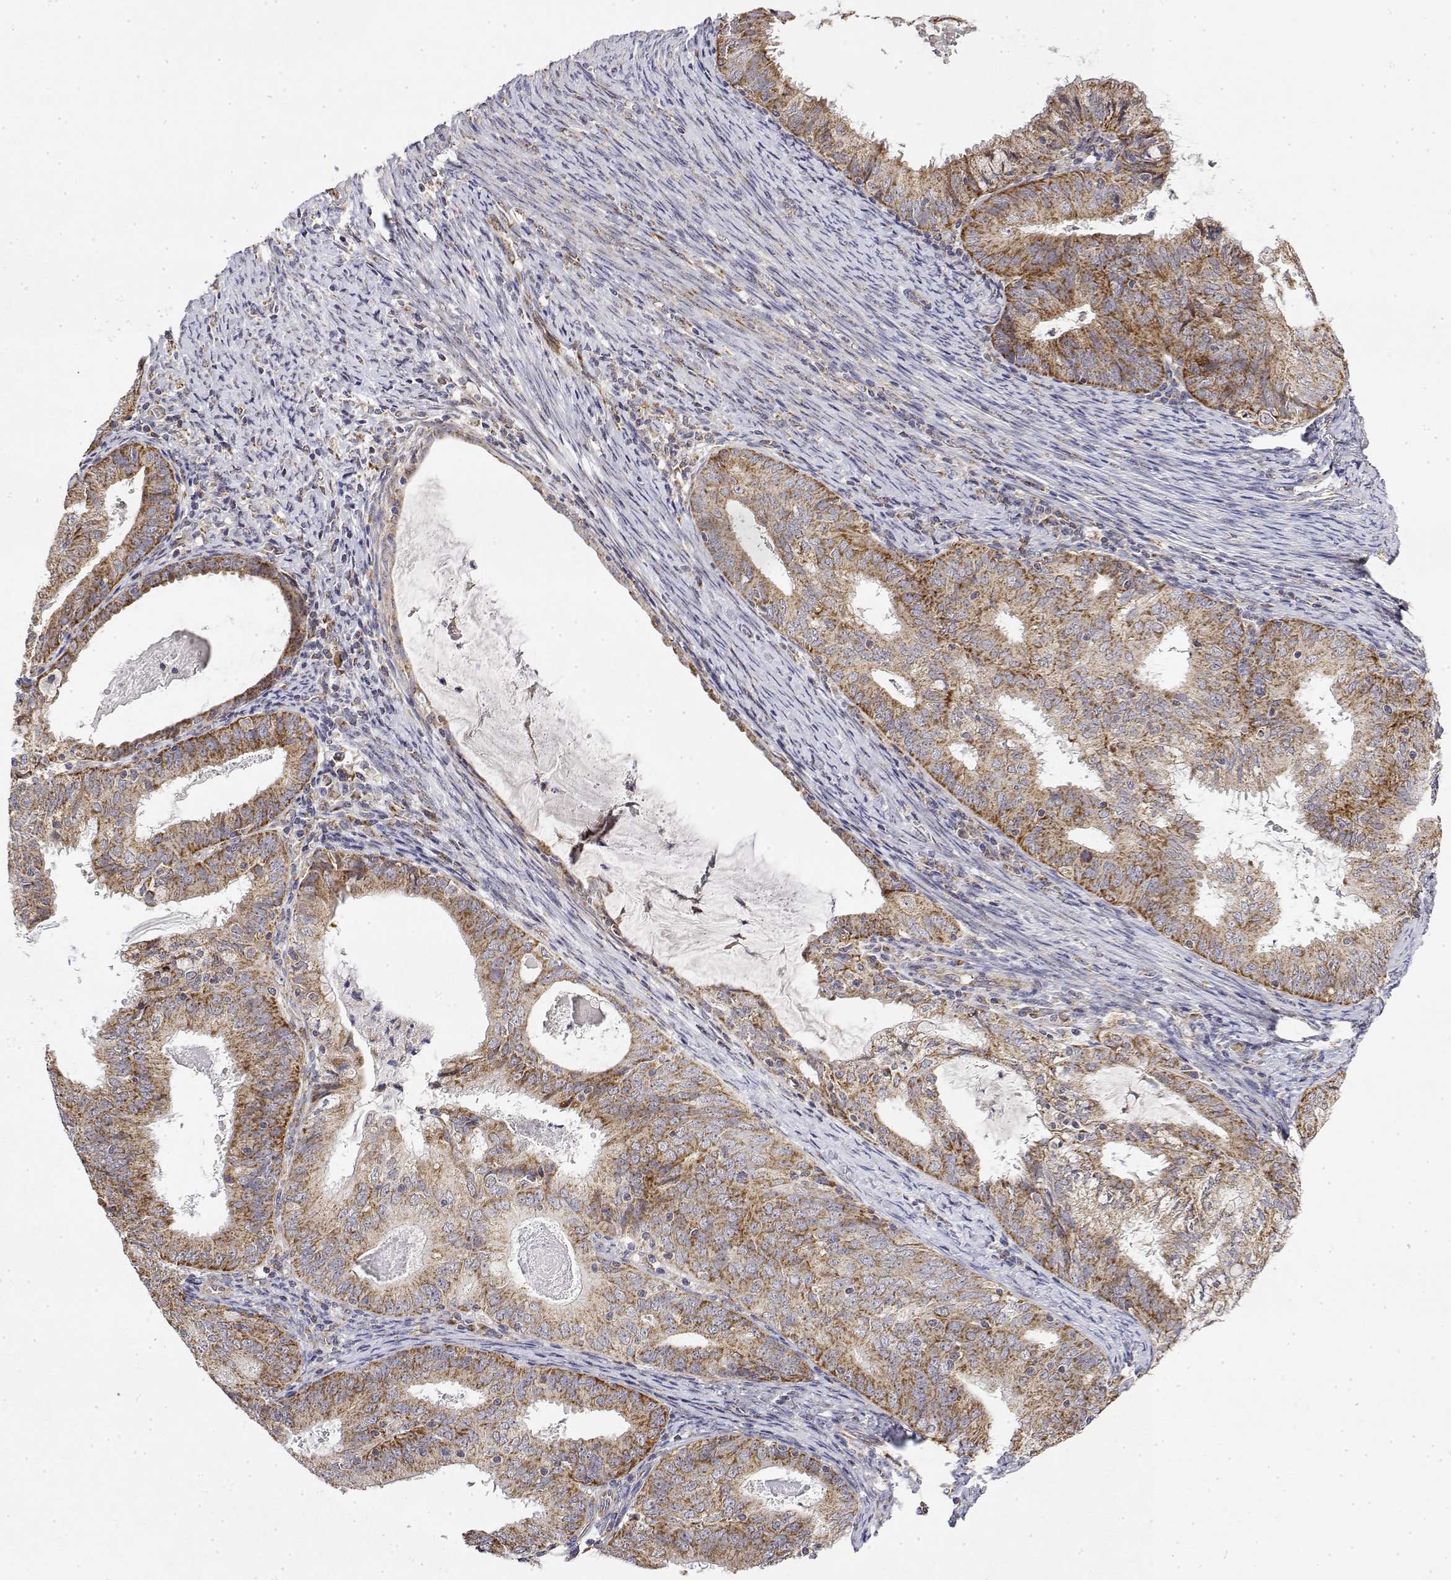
{"staining": {"intensity": "moderate", "quantity": ">75%", "location": "cytoplasmic/membranous"}, "tissue": "endometrial cancer", "cell_type": "Tumor cells", "image_type": "cancer", "snomed": [{"axis": "morphology", "description": "Adenocarcinoma, NOS"}, {"axis": "topography", "description": "Endometrium"}], "caption": "Protein positivity by immunohistochemistry shows moderate cytoplasmic/membranous staining in approximately >75% of tumor cells in endometrial cancer (adenocarcinoma).", "gene": "GADD45GIP1", "patient": {"sex": "female", "age": 57}}